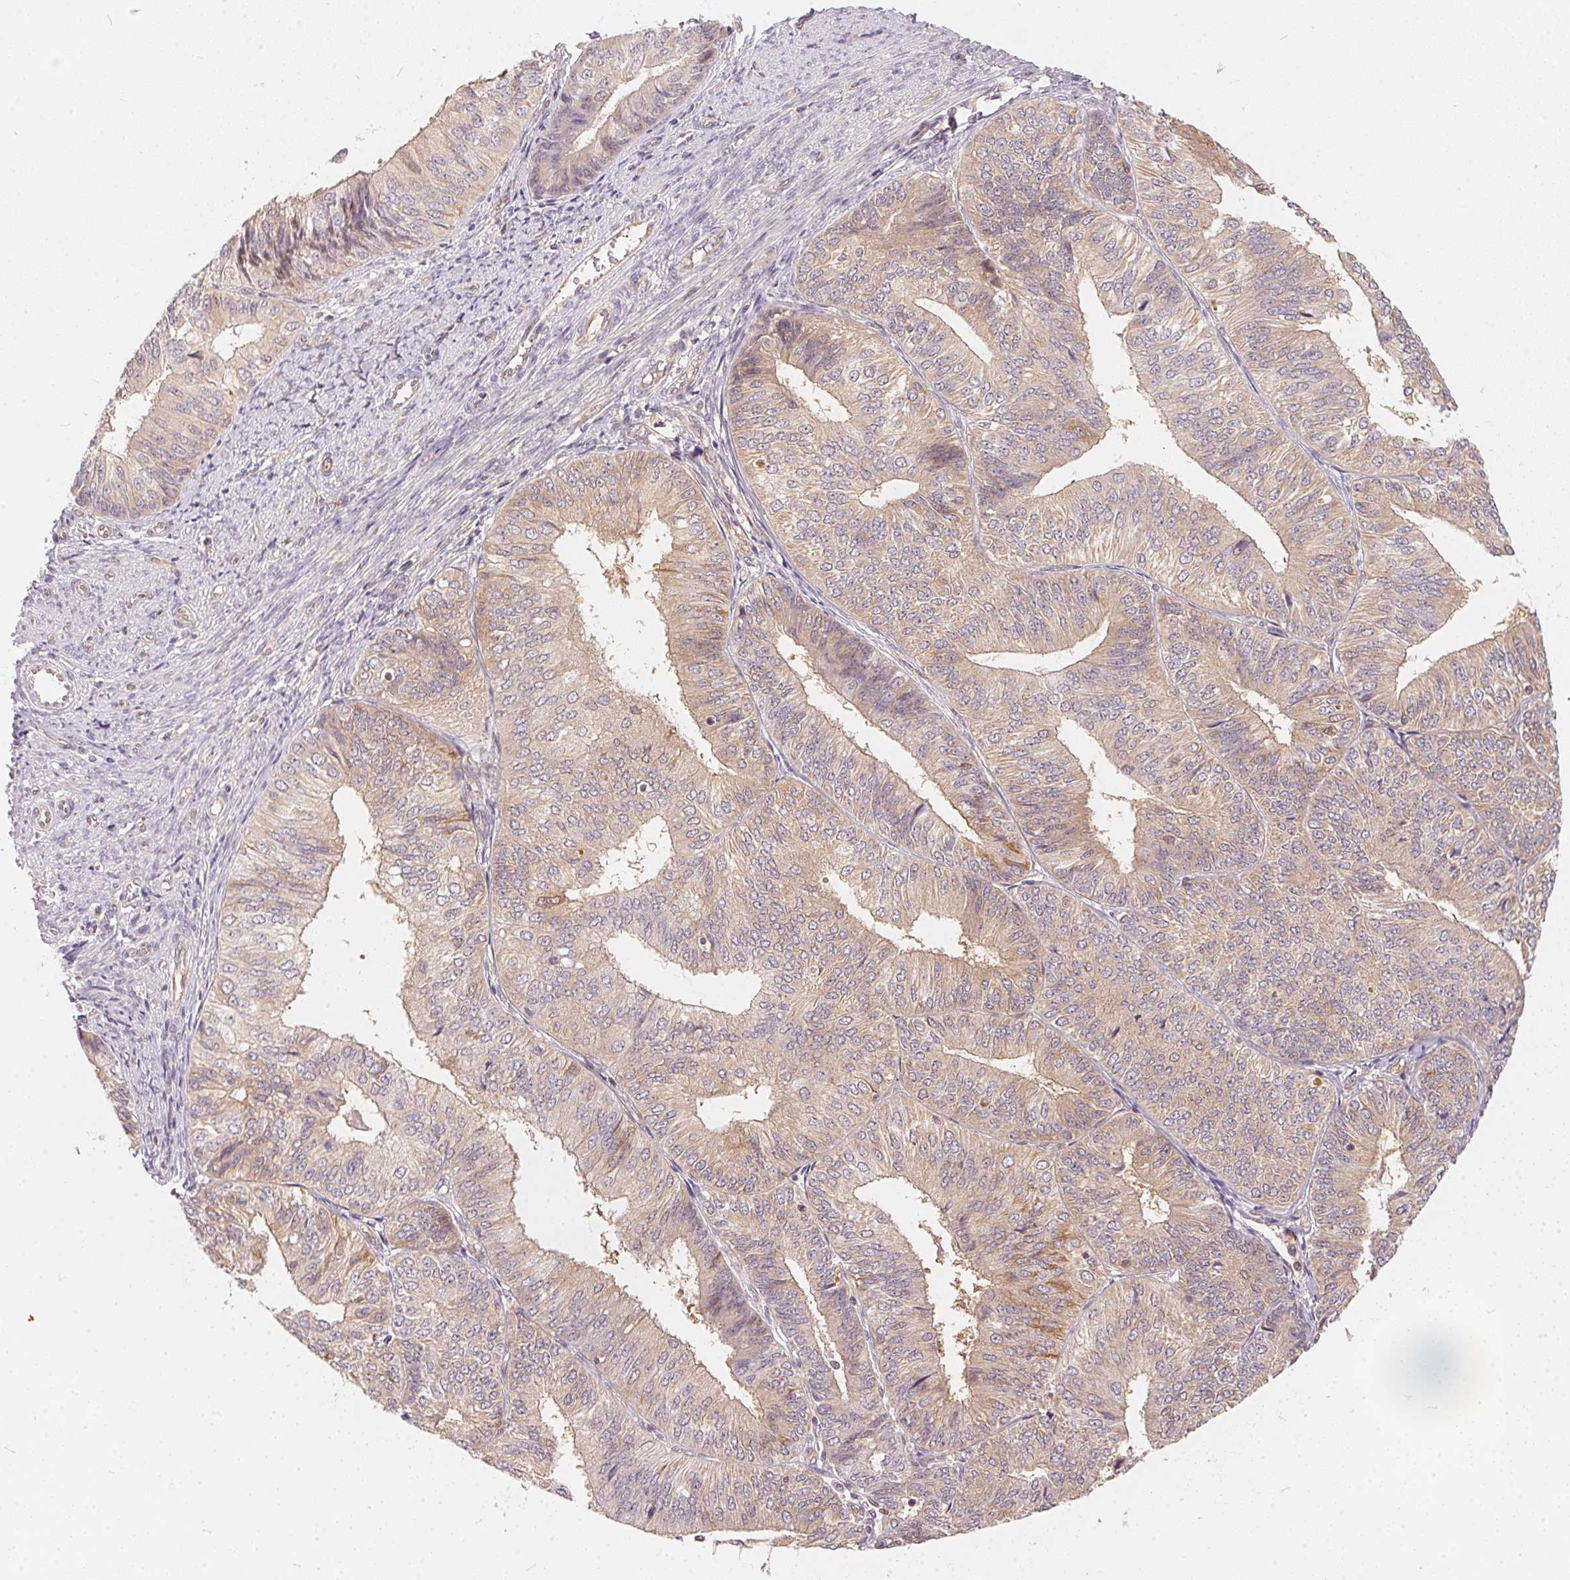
{"staining": {"intensity": "weak", "quantity": ">75%", "location": "cytoplasmic/membranous"}, "tissue": "endometrial cancer", "cell_type": "Tumor cells", "image_type": "cancer", "snomed": [{"axis": "morphology", "description": "Adenocarcinoma, NOS"}, {"axis": "topography", "description": "Endometrium"}], "caption": "Human endometrial cancer stained with a brown dye reveals weak cytoplasmic/membranous positive staining in approximately >75% of tumor cells.", "gene": "BLMH", "patient": {"sex": "female", "age": 58}}